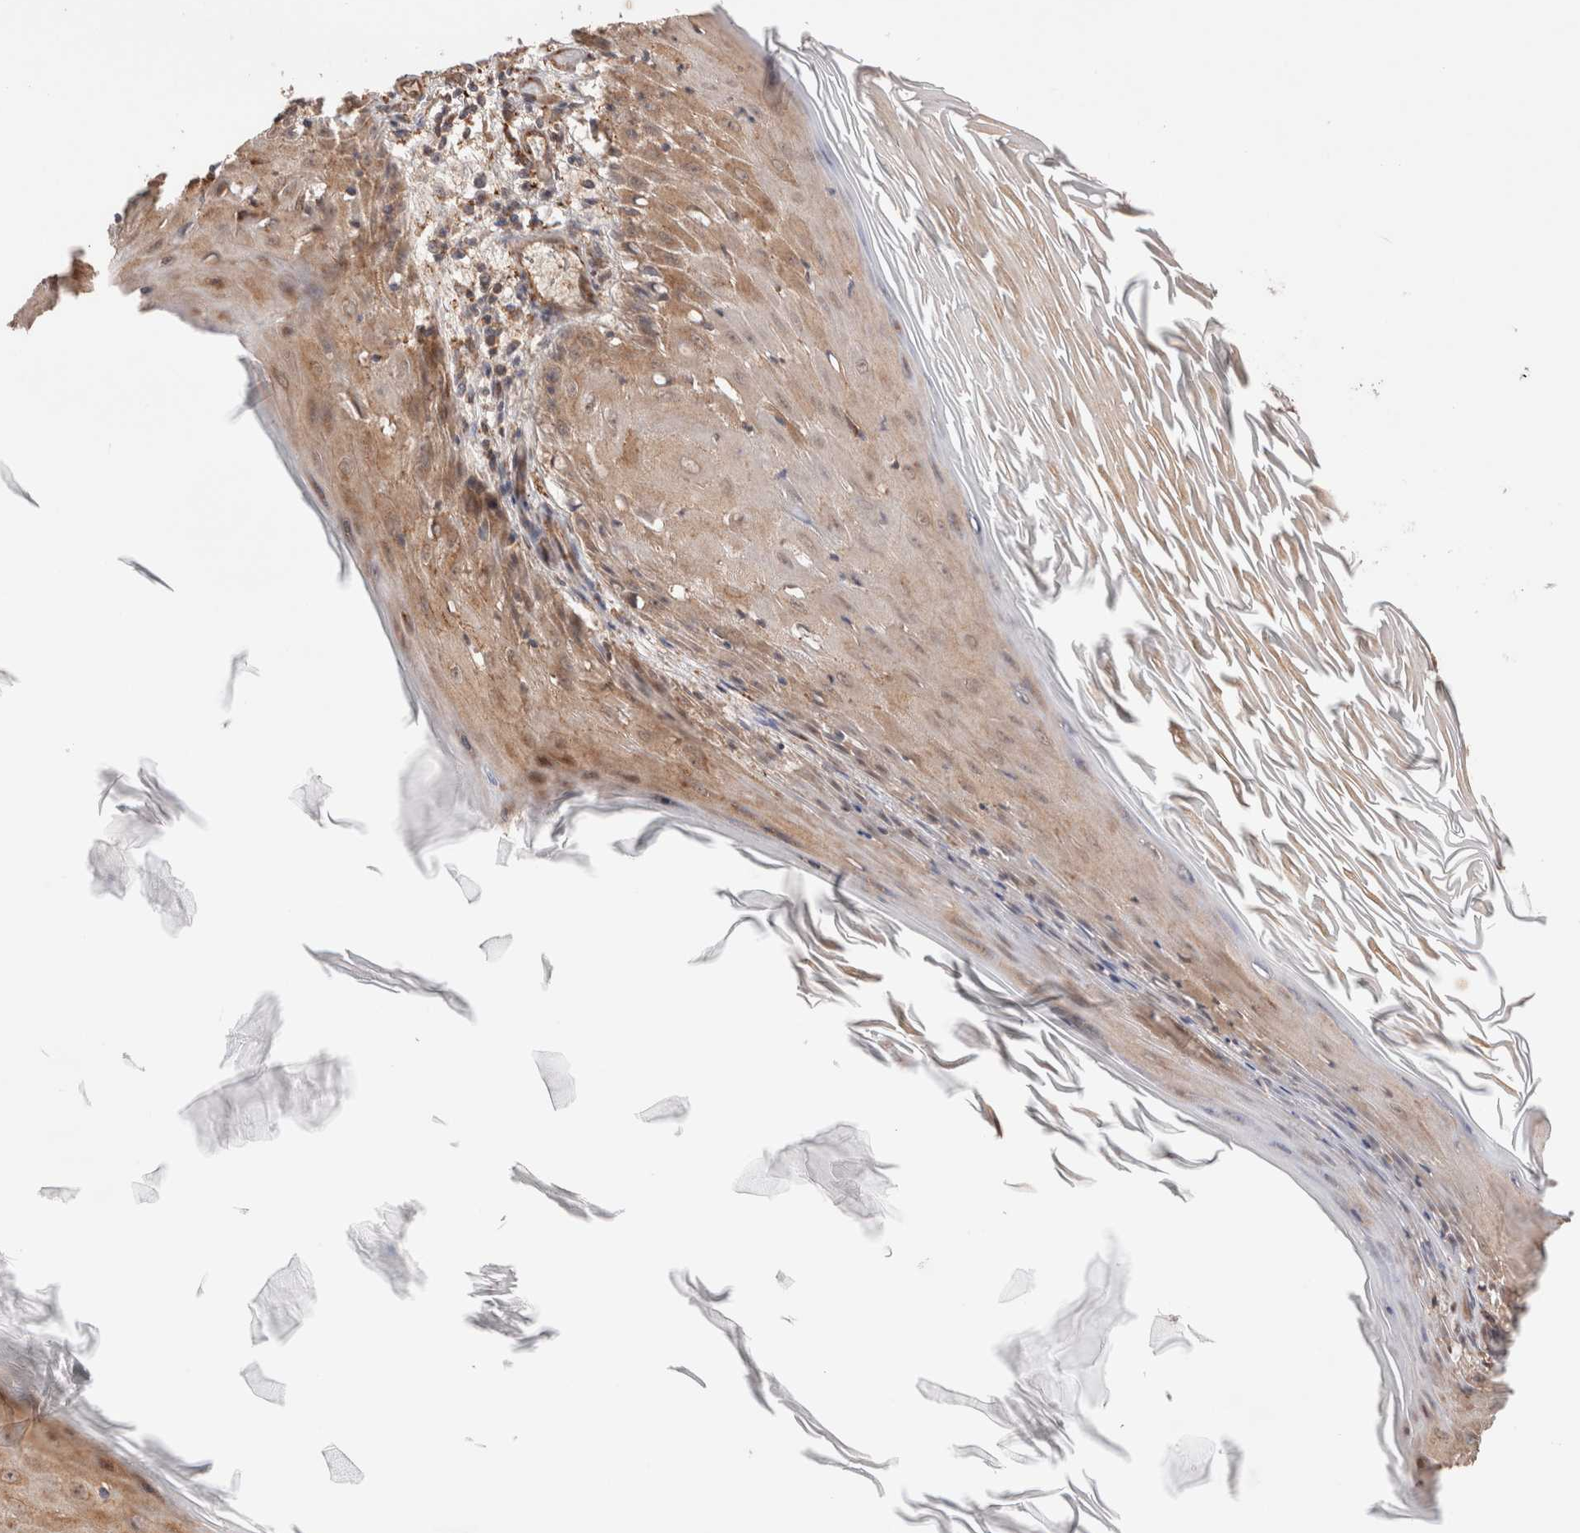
{"staining": {"intensity": "moderate", "quantity": ">75%", "location": "cytoplasmic/membranous,nuclear"}, "tissue": "skin cancer", "cell_type": "Tumor cells", "image_type": "cancer", "snomed": [{"axis": "morphology", "description": "Squamous cell carcinoma, NOS"}, {"axis": "topography", "description": "Skin"}], "caption": "Immunohistochemistry (IHC) staining of squamous cell carcinoma (skin), which exhibits medium levels of moderate cytoplasmic/membranous and nuclear staining in about >75% of tumor cells indicating moderate cytoplasmic/membranous and nuclear protein positivity. The staining was performed using DAB (3,3'-diaminobenzidine) (brown) for protein detection and nuclei were counterstained in hematoxylin (blue).", "gene": "SIKE1", "patient": {"sex": "female", "age": 73}}